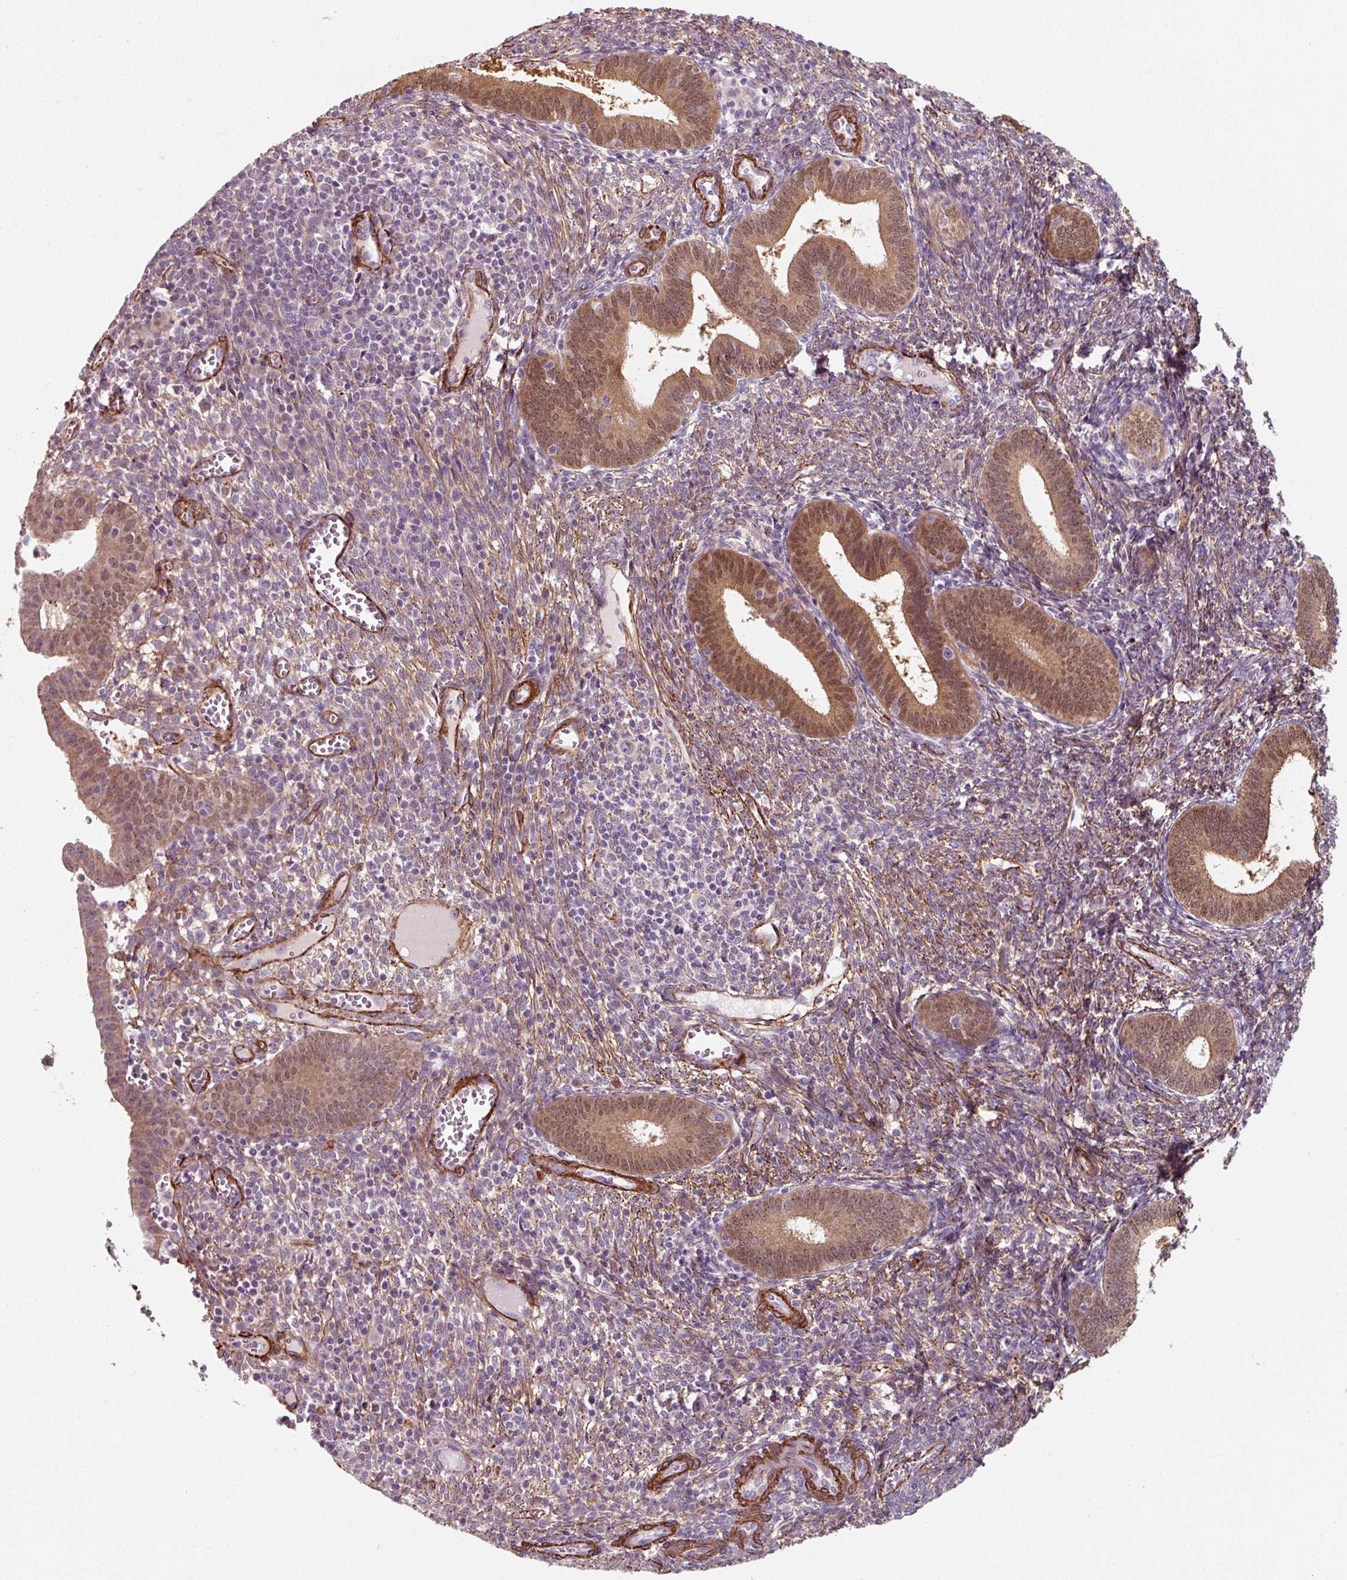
{"staining": {"intensity": "moderate", "quantity": "25%-75%", "location": "cytoplasmic/membranous"}, "tissue": "endometrium", "cell_type": "Cells in endometrial stroma", "image_type": "normal", "snomed": [{"axis": "morphology", "description": "Normal tissue, NOS"}, {"axis": "topography", "description": "Endometrium"}], "caption": "Cells in endometrial stroma display moderate cytoplasmic/membranous positivity in about 25%-75% of cells in benign endometrium.", "gene": "MRPS5", "patient": {"sex": "female", "age": 41}}